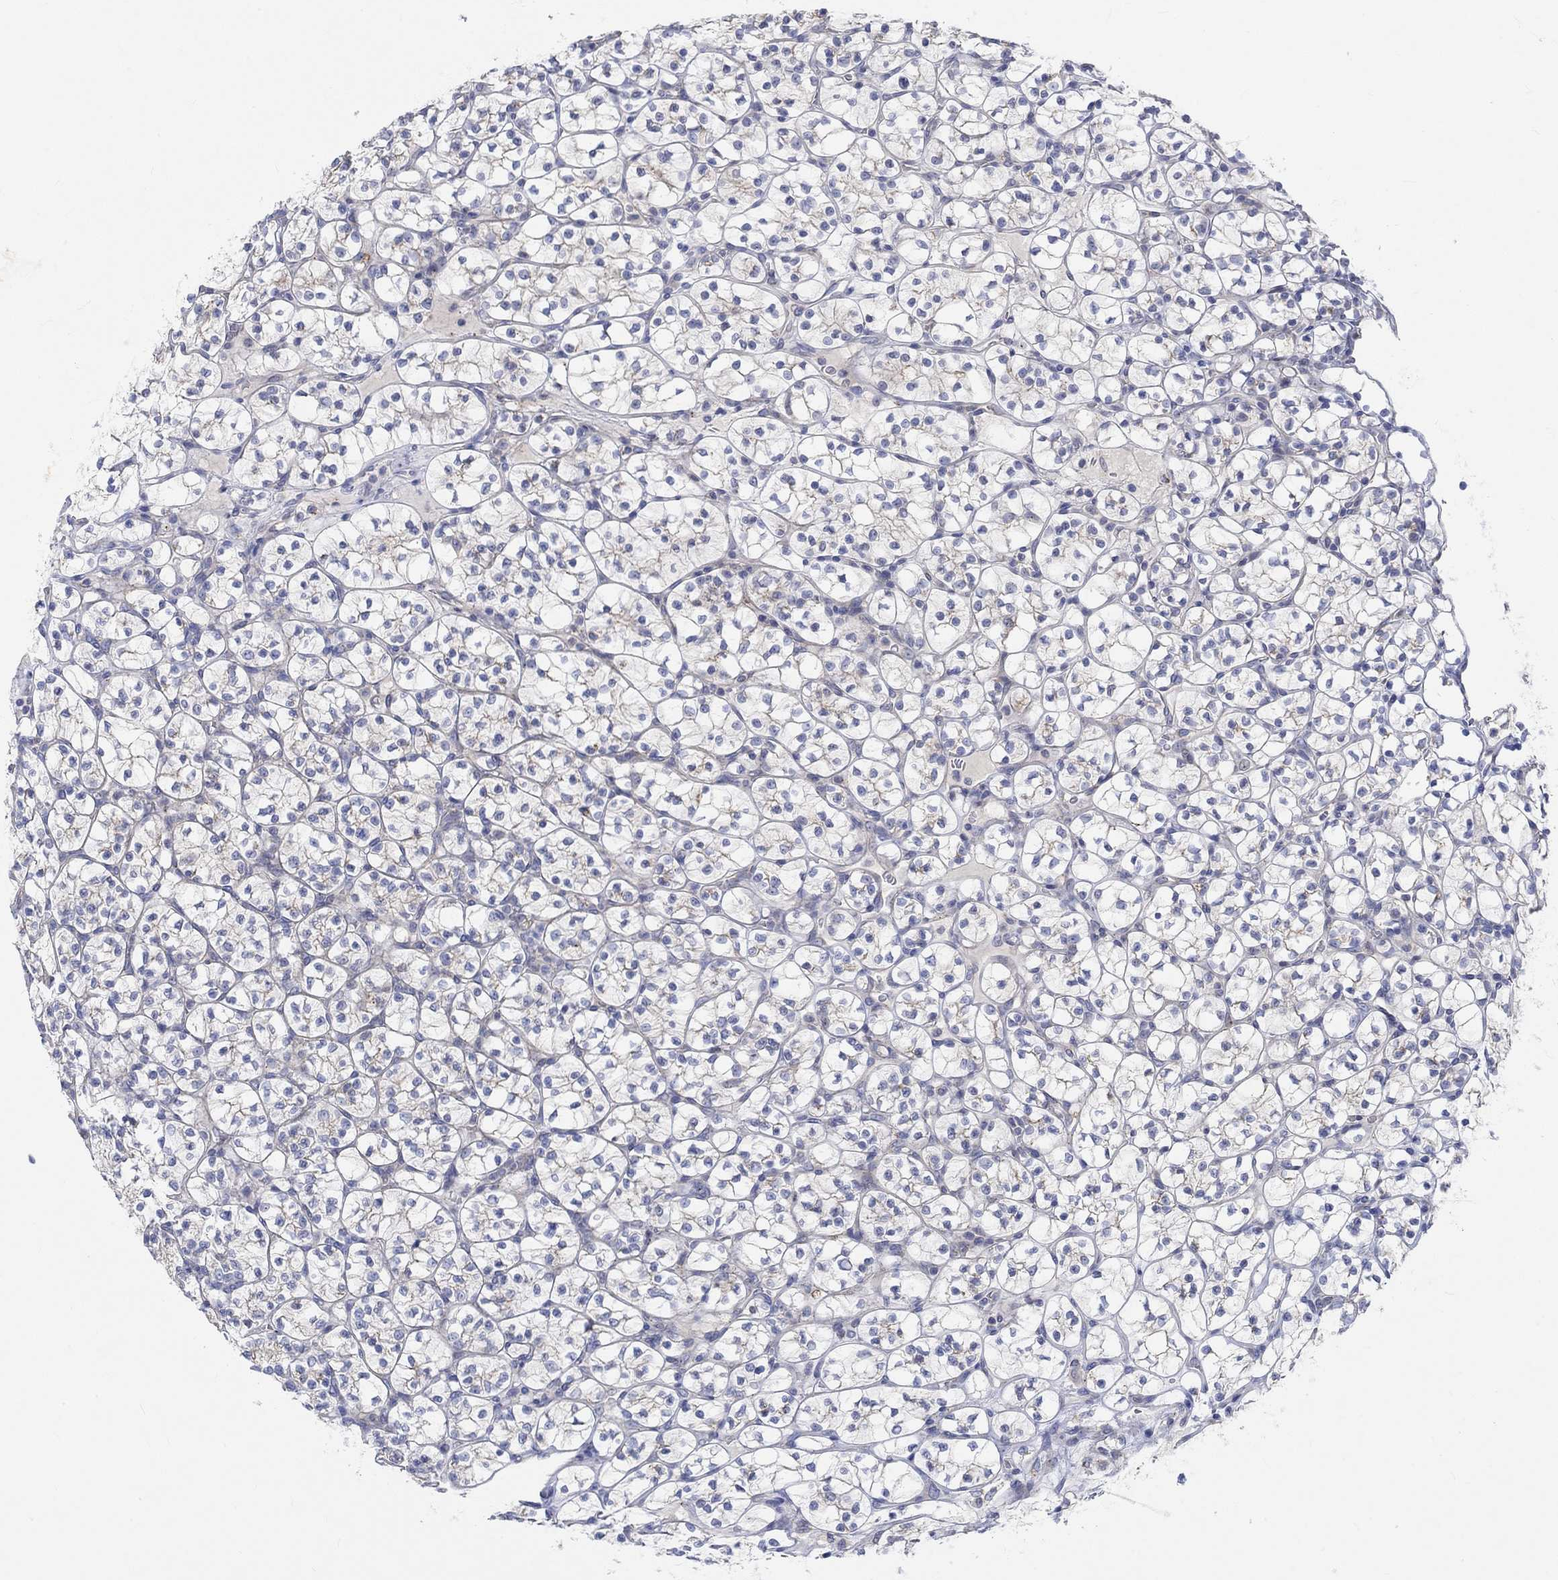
{"staining": {"intensity": "negative", "quantity": "none", "location": "none"}, "tissue": "renal cancer", "cell_type": "Tumor cells", "image_type": "cancer", "snomed": [{"axis": "morphology", "description": "Adenocarcinoma, NOS"}, {"axis": "topography", "description": "Kidney"}], "caption": "DAB (3,3'-diaminobenzidine) immunohistochemical staining of renal cancer reveals no significant positivity in tumor cells. (Immunohistochemistry, brightfield microscopy, high magnification).", "gene": "NAV3", "patient": {"sex": "female", "age": 89}}